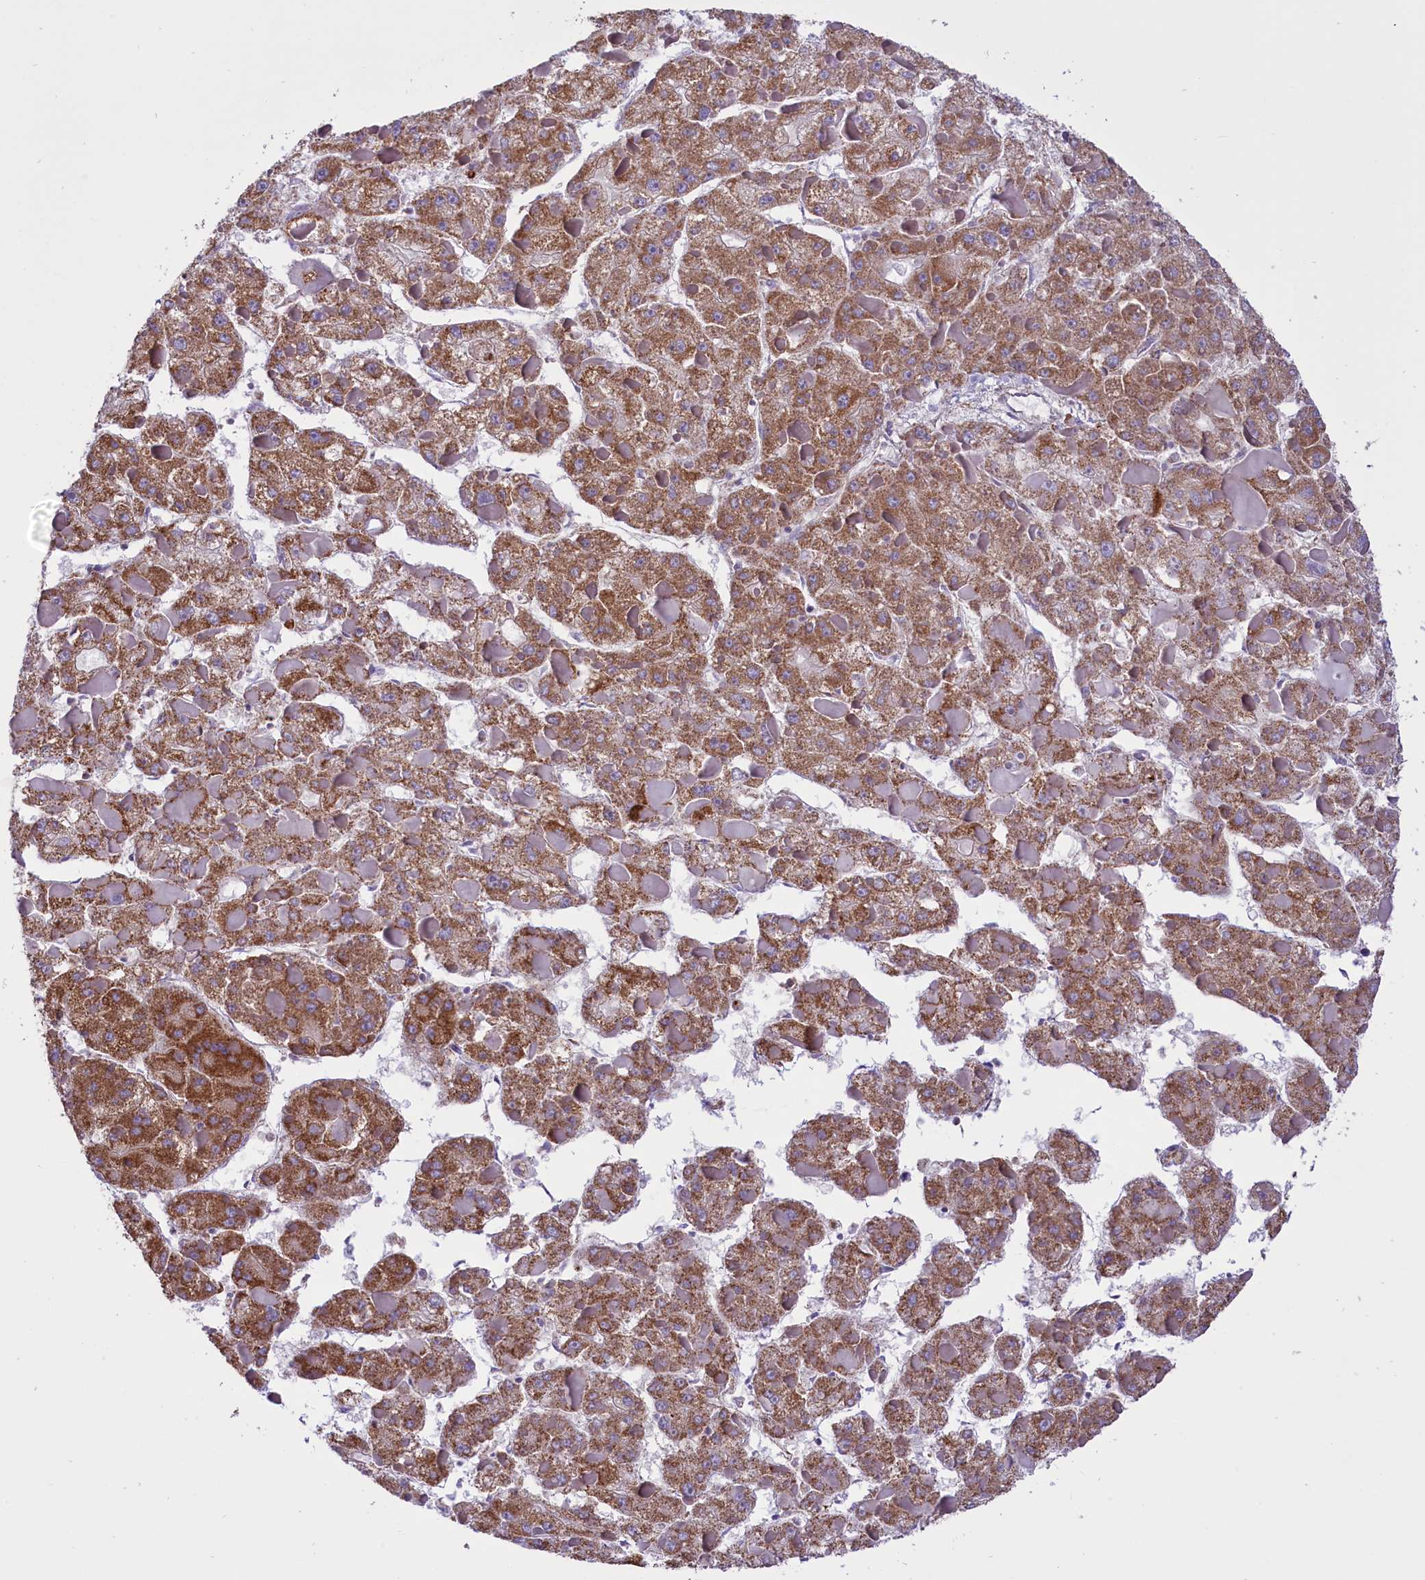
{"staining": {"intensity": "moderate", "quantity": ">75%", "location": "cytoplasmic/membranous"}, "tissue": "liver cancer", "cell_type": "Tumor cells", "image_type": "cancer", "snomed": [{"axis": "morphology", "description": "Carcinoma, Hepatocellular, NOS"}, {"axis": "topography", "description": "Liver"}], "caption": "Brown immunohistochemical staining in human liver cancer (hepatocellular carcinoma) shows moderate cytoplasmic/membranous staining in approximately >75% of tumor cells.", "gene": "PTPRU", "patient": {"sex": "female", "age": 73}}